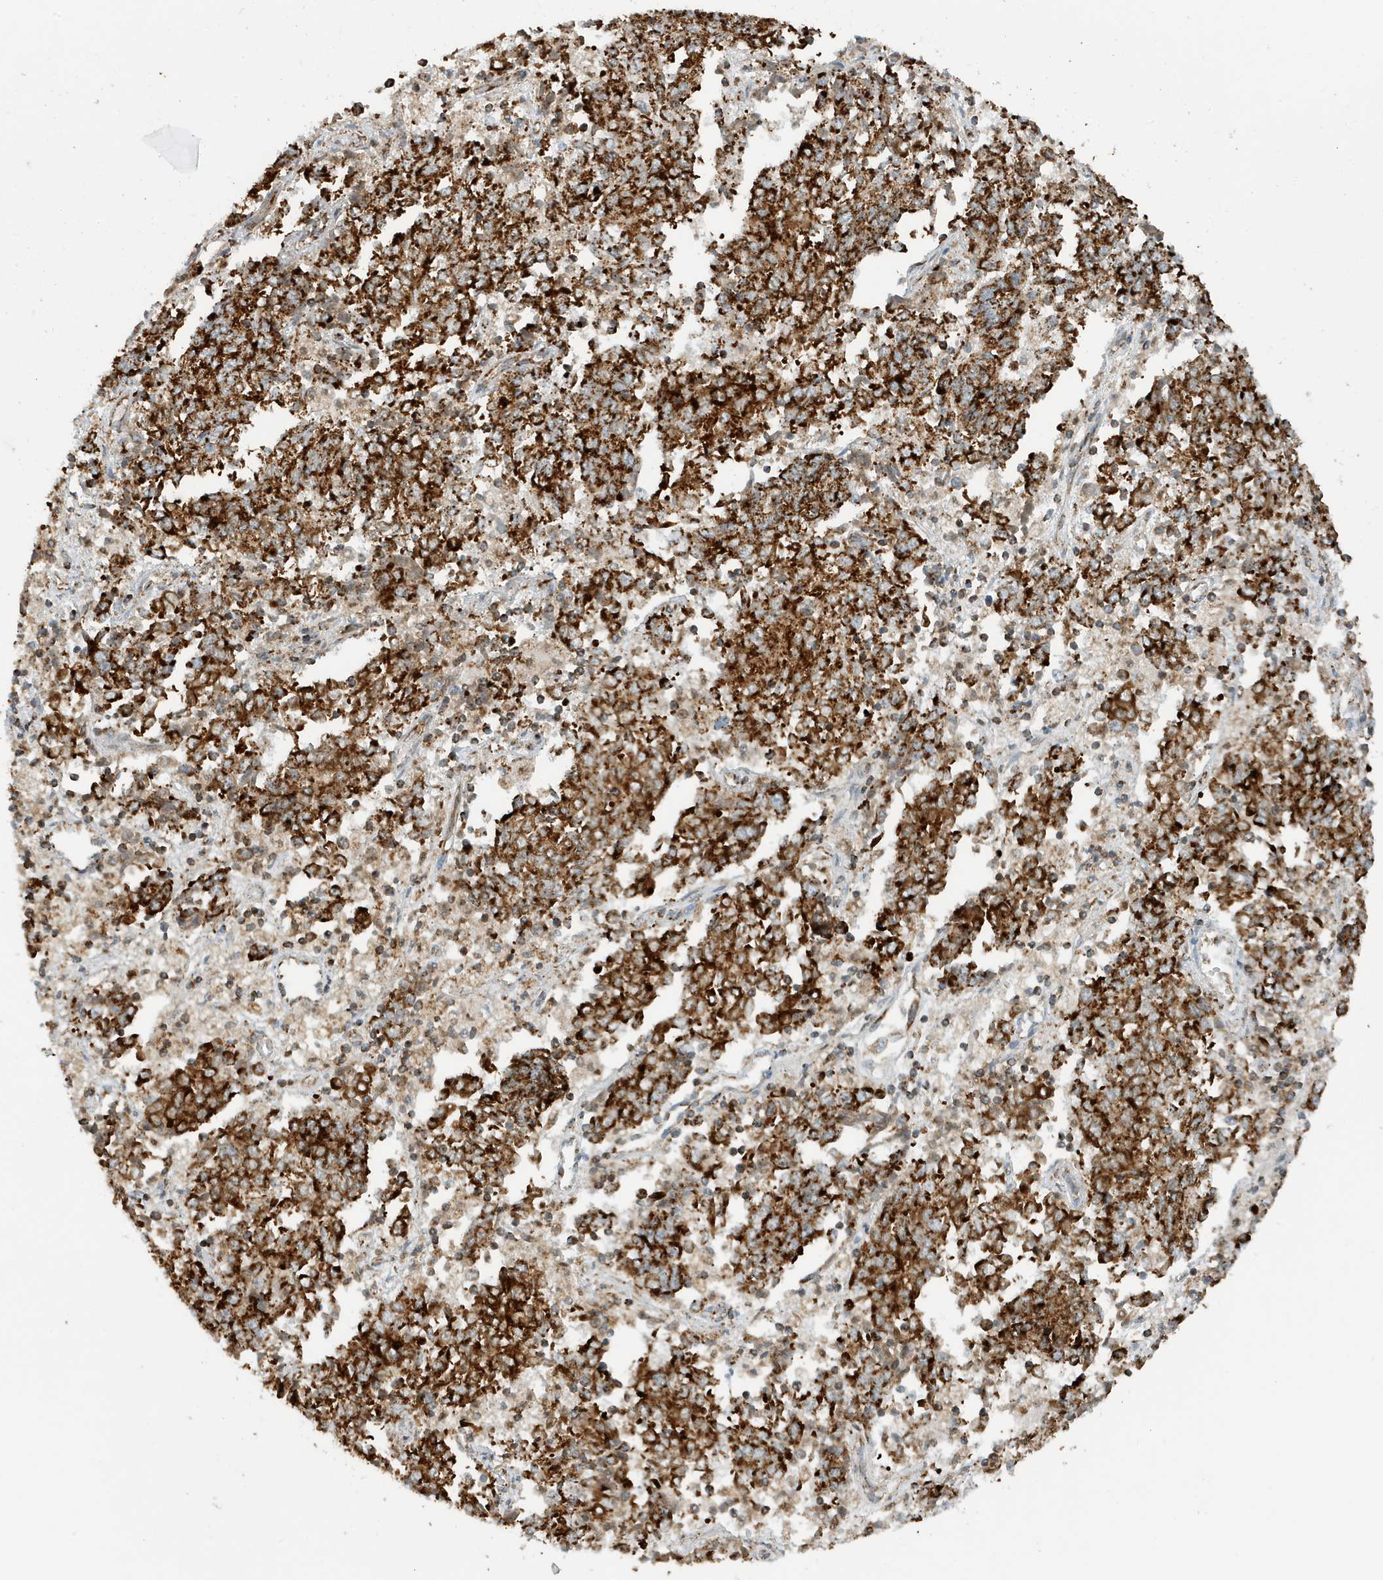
{"staining": {"intensity": "strong", "quantity": ">75%", "location": "cytoplasmic/membranous"}, "tissue": "endometrial cancer", "cell_type": "Tumor cells", "image_type": "cancer", "snomed": [{"axis": "morphology", "description": "Adenocarcinoma, NOS"}, {"axis": "topography", "description": "Endometrium"}], "caption": "Immunohistochemistry (DAB (3,3'-diaminobenzidine)) staining of human endometrial cancer (adenocarcinoma) shows strong cytoplasmic/membranous protein expression in approximately >75% of tumor cells.", "gene": "MAN1A1", "patient": {"sex": "female", "age": 80}}